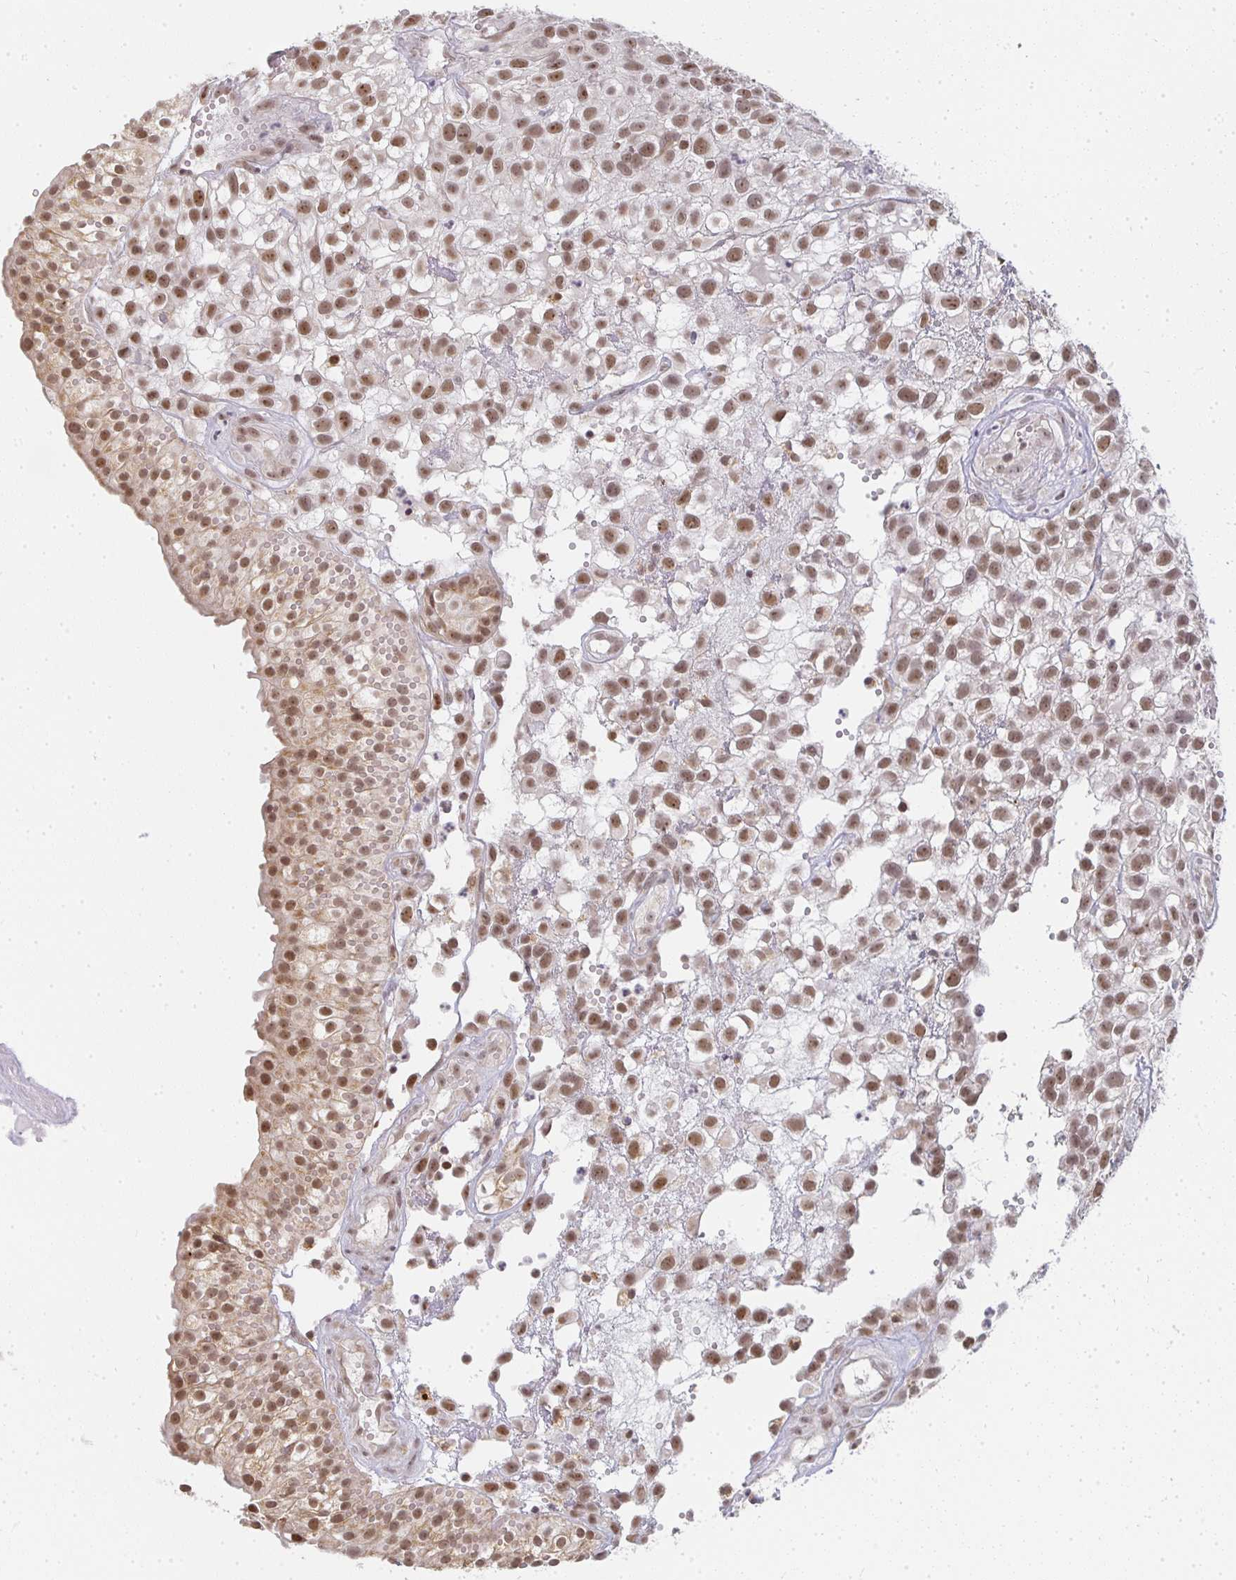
{"staining": {"intensity": "moderate", "quantity": ">75%", "location": "nuclear"}, "tissue": "urothelial cancer", "cell_type": "Tumor cells", "image_type": "cancer", "snomed": [{"axis": "morphology", "description": "Urothelial carcinoma, High grade"}, {"axis": "topography", "description": "Urinary bladder"}], "caption": "This is a micrograph of immunohistochemistry (IHC) staining of urothelial cancer, which shows moderate staining in the nuclear of tumor cells.", "gene": "SMARCA2", "patient": {"sex": "male", "age": 56}}